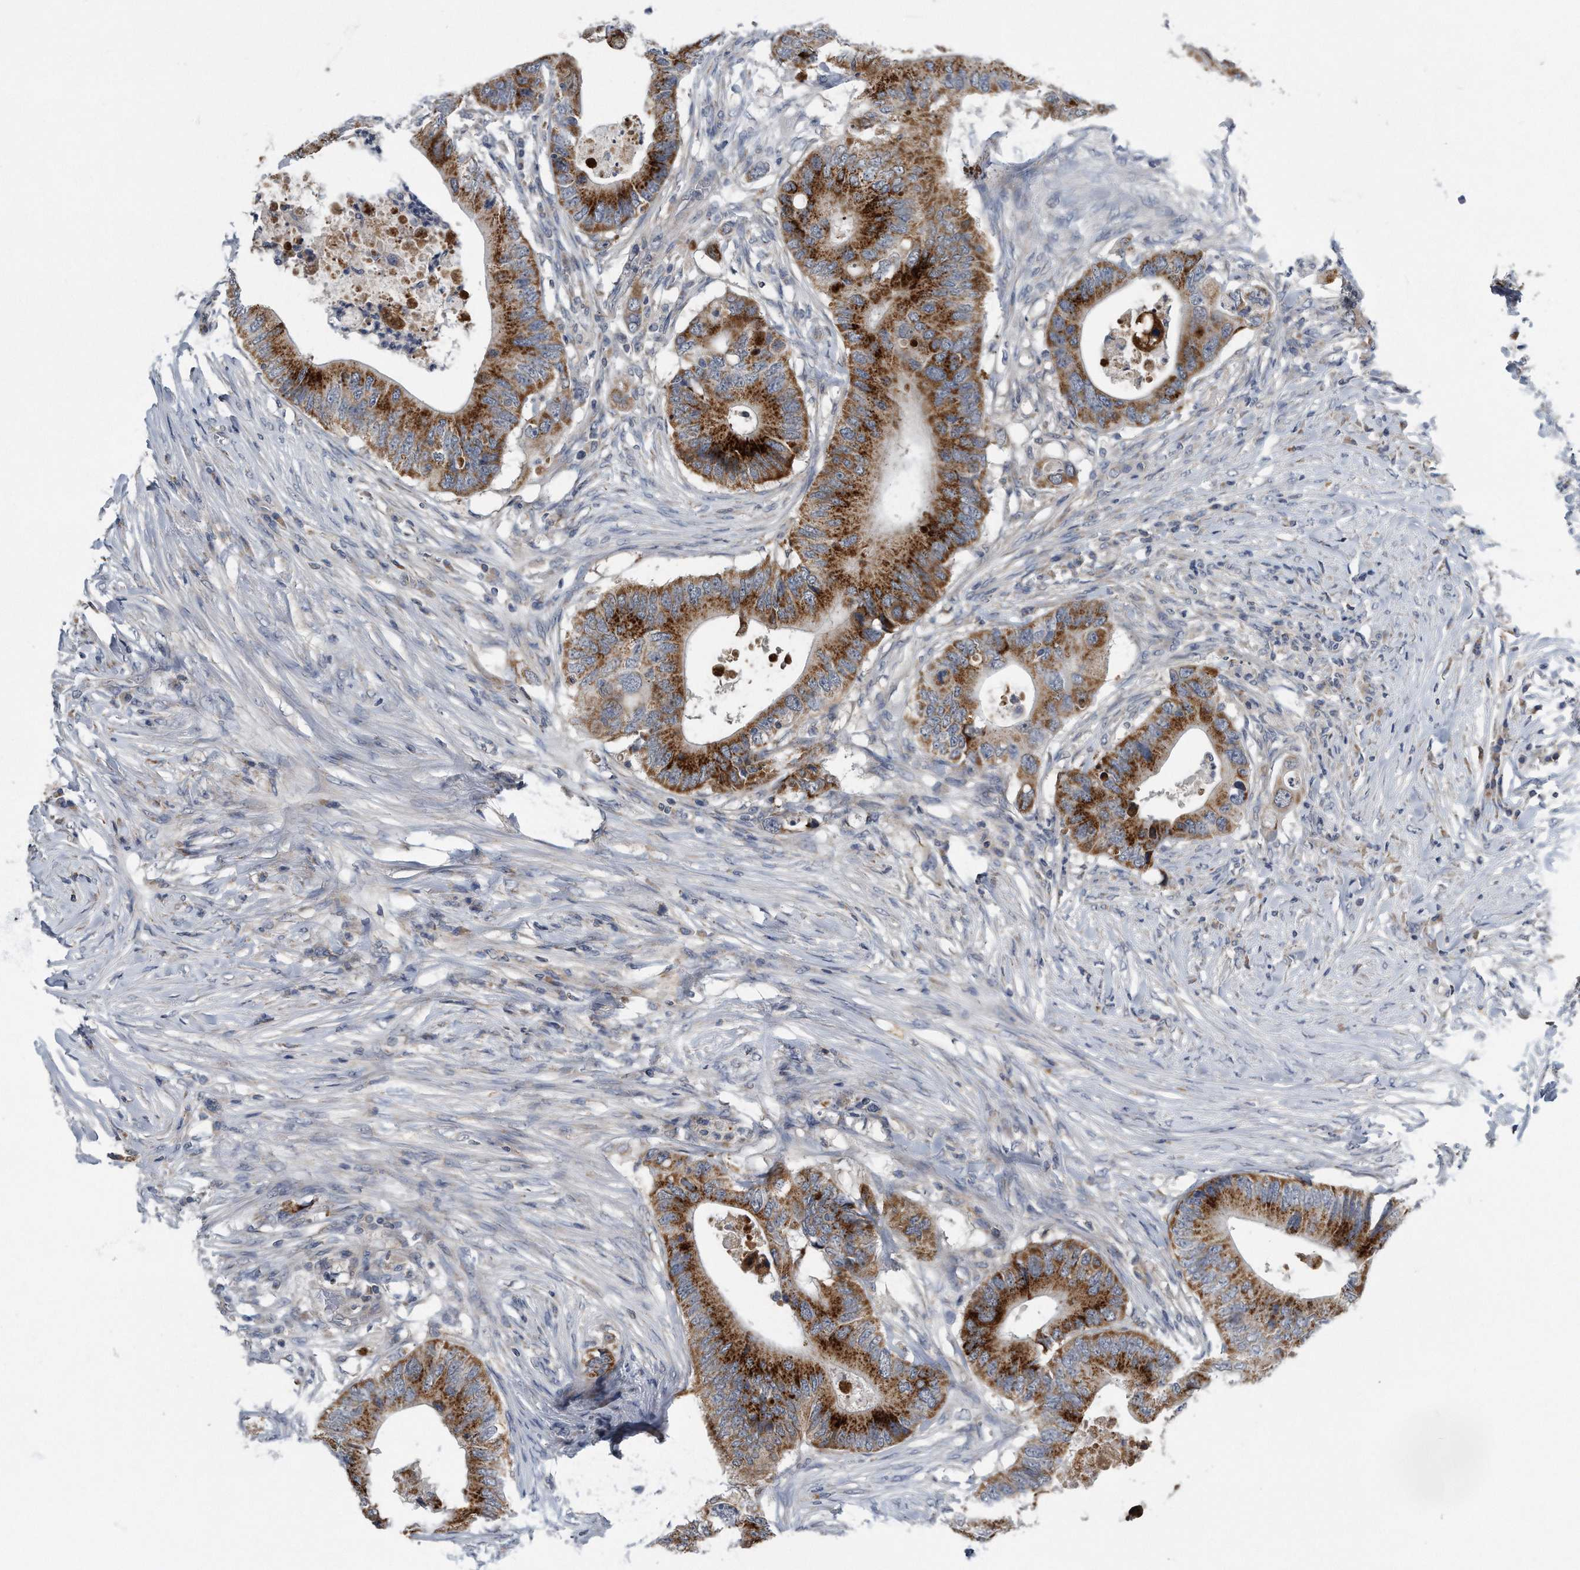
{"staining": {"intensity": "strong", "quantity": ">75%", "location": "cytoplasmic/membranous"}, "tissue": "colorectal cancer", "cell_type": "Tumor cells", "image_type": "cancer", "snomed": [{"axis": "morphology", "description": "Adenocarcinoma, NOS"}, {"axis": "topography", "description": "Colon"}], "caption": "IHC histopathology image of colorectal cancer stained for a protein (brown), which shows high levels of strong cytoplasmic/membranous expression in about >75% of tumor cells.", "gene": "LYRM4", "patient": {"sex": "male", "age": 71}}